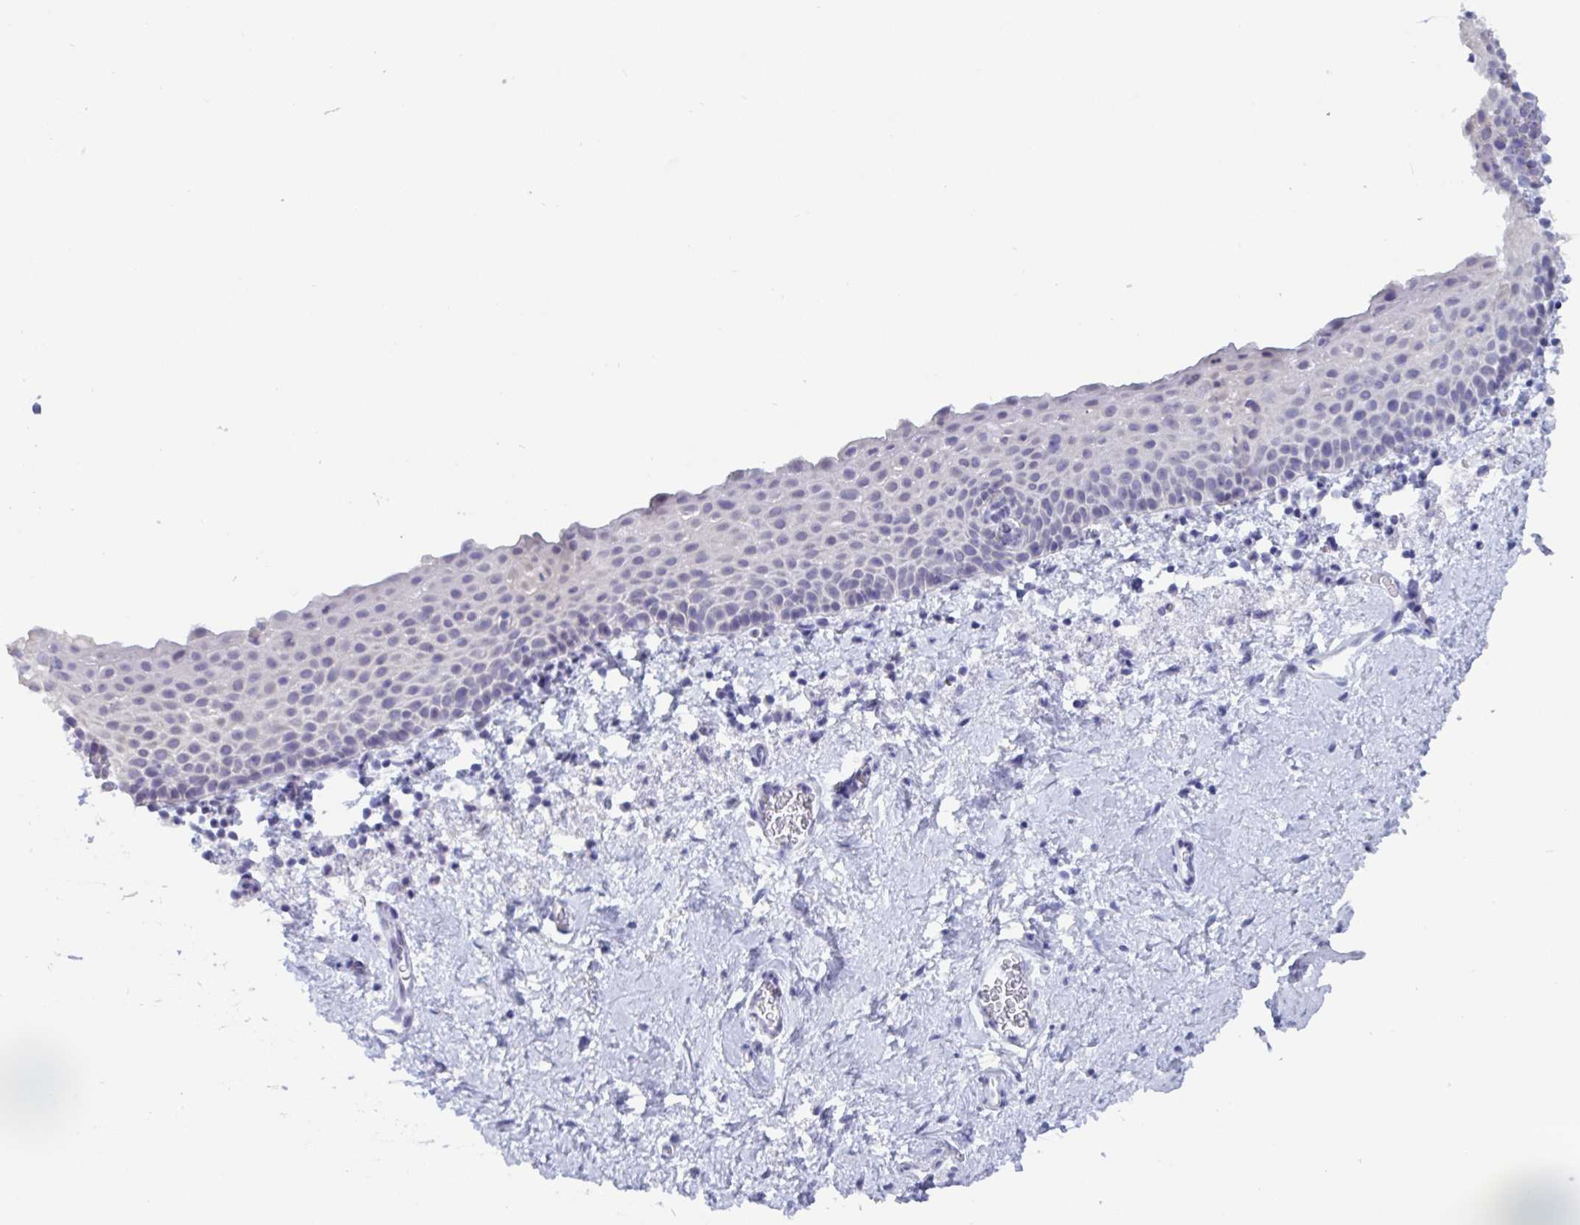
{"staining": {"intensity": "negative", "quantity": "none", "location": "none"}, "tissue": "vagina", "cell_type": "Squamous epithelial cells", "image_type": "normal", "snomed": [{"axis": "morphology", "description": "Normal tissue, NOS"}, {"axis": "topography", "description": "Vagina"}], "caption": "A high-resolution micrograph shows IHC staining of benign vagina, which shows no significant staining in squamous epithelial cells. (IHC, brightfield microscopy, high magnification).", "gene": "CDX4", "patient": {"sex": "female", "age": 61}}